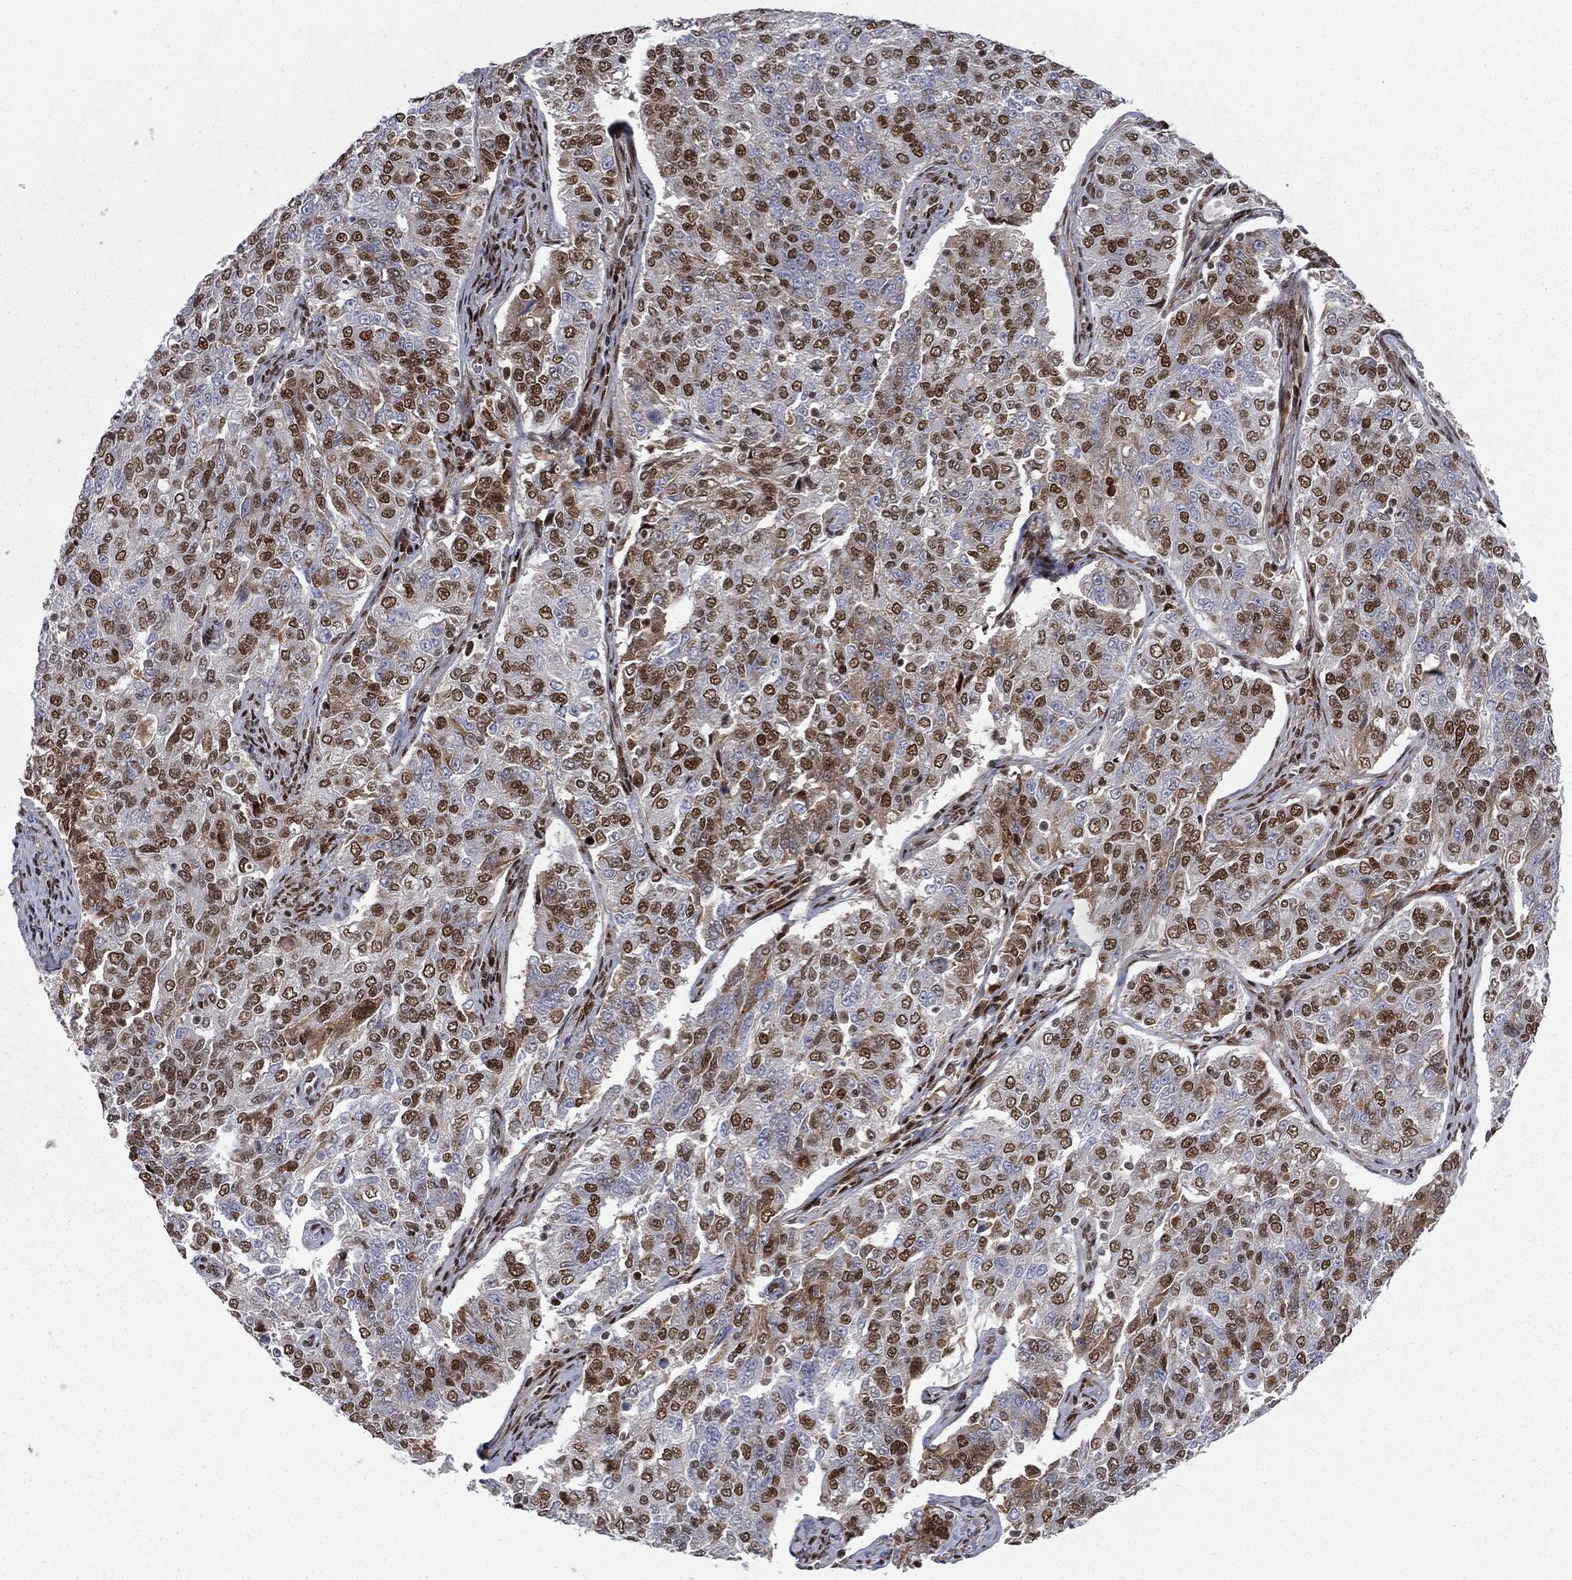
{"staining": {"intensity": "strong", "quantity": ">75%", "location": "nuclear"}, "tissue": "endometrial cancer", "cell_type": "Tumor cells", "image_type": "cancer", "snomed": [{"axis": "morphology", "description": "Adenocarcinoma, NOS"}, {"axis": "topography", "description": "Endometrium"}], "caption": "Endometrial cancer (adenocarcinoma) stained with a protein marker demonstrates strong staining in tumor cells.", "gene": "RTF1", "patient": {"sex": "female", "age": 43}}